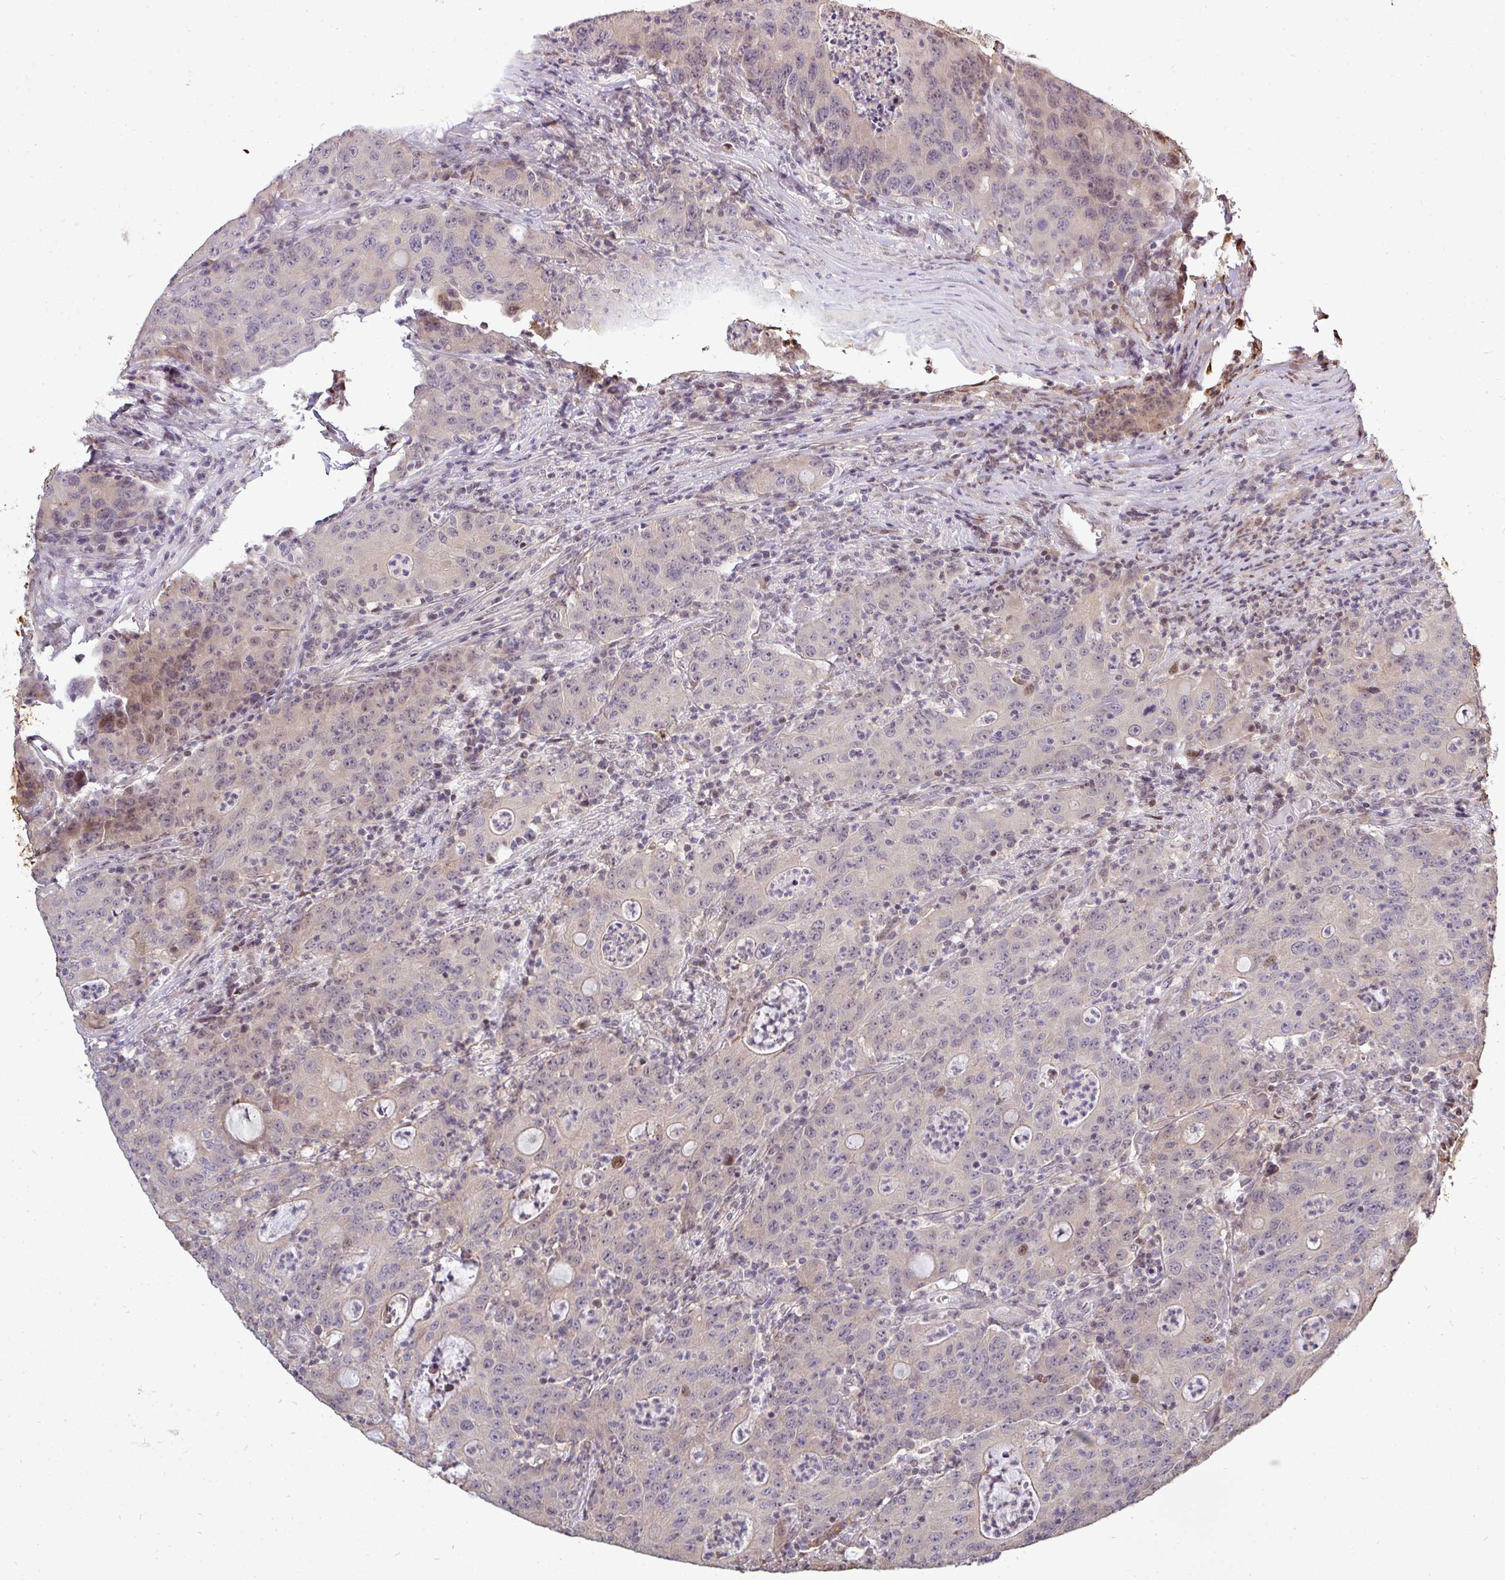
{"staining": {"intensity": "weak", "quantity": "25%-75%", "location": "cytoplasmic/membranous"}, "tissue": "colorectal cancer", "cell_type": "Tumor cells", "image_type": "cancer", "snomed": [{"axis": "morphology", "description": "Adenocarcinoma, NOS"}, {"axis": "topography", "description": "Colon"}], "caption": "High-power microscopy captured an immunohistochemistry histopathology image of adenocarcinoma (colorectal), revealing weak cytoplasmic/membranous expression in about 25%-75% of tumor cells. The staining was performed using DAB (3,3'-diaminobenzidine) to visualize the protein expression in brown, while the nuclei were stained in blue with hematoxylin (Magnification: 20x).", "gene": "PATZ1", "patient": {"sex": "male", "age": 83}}